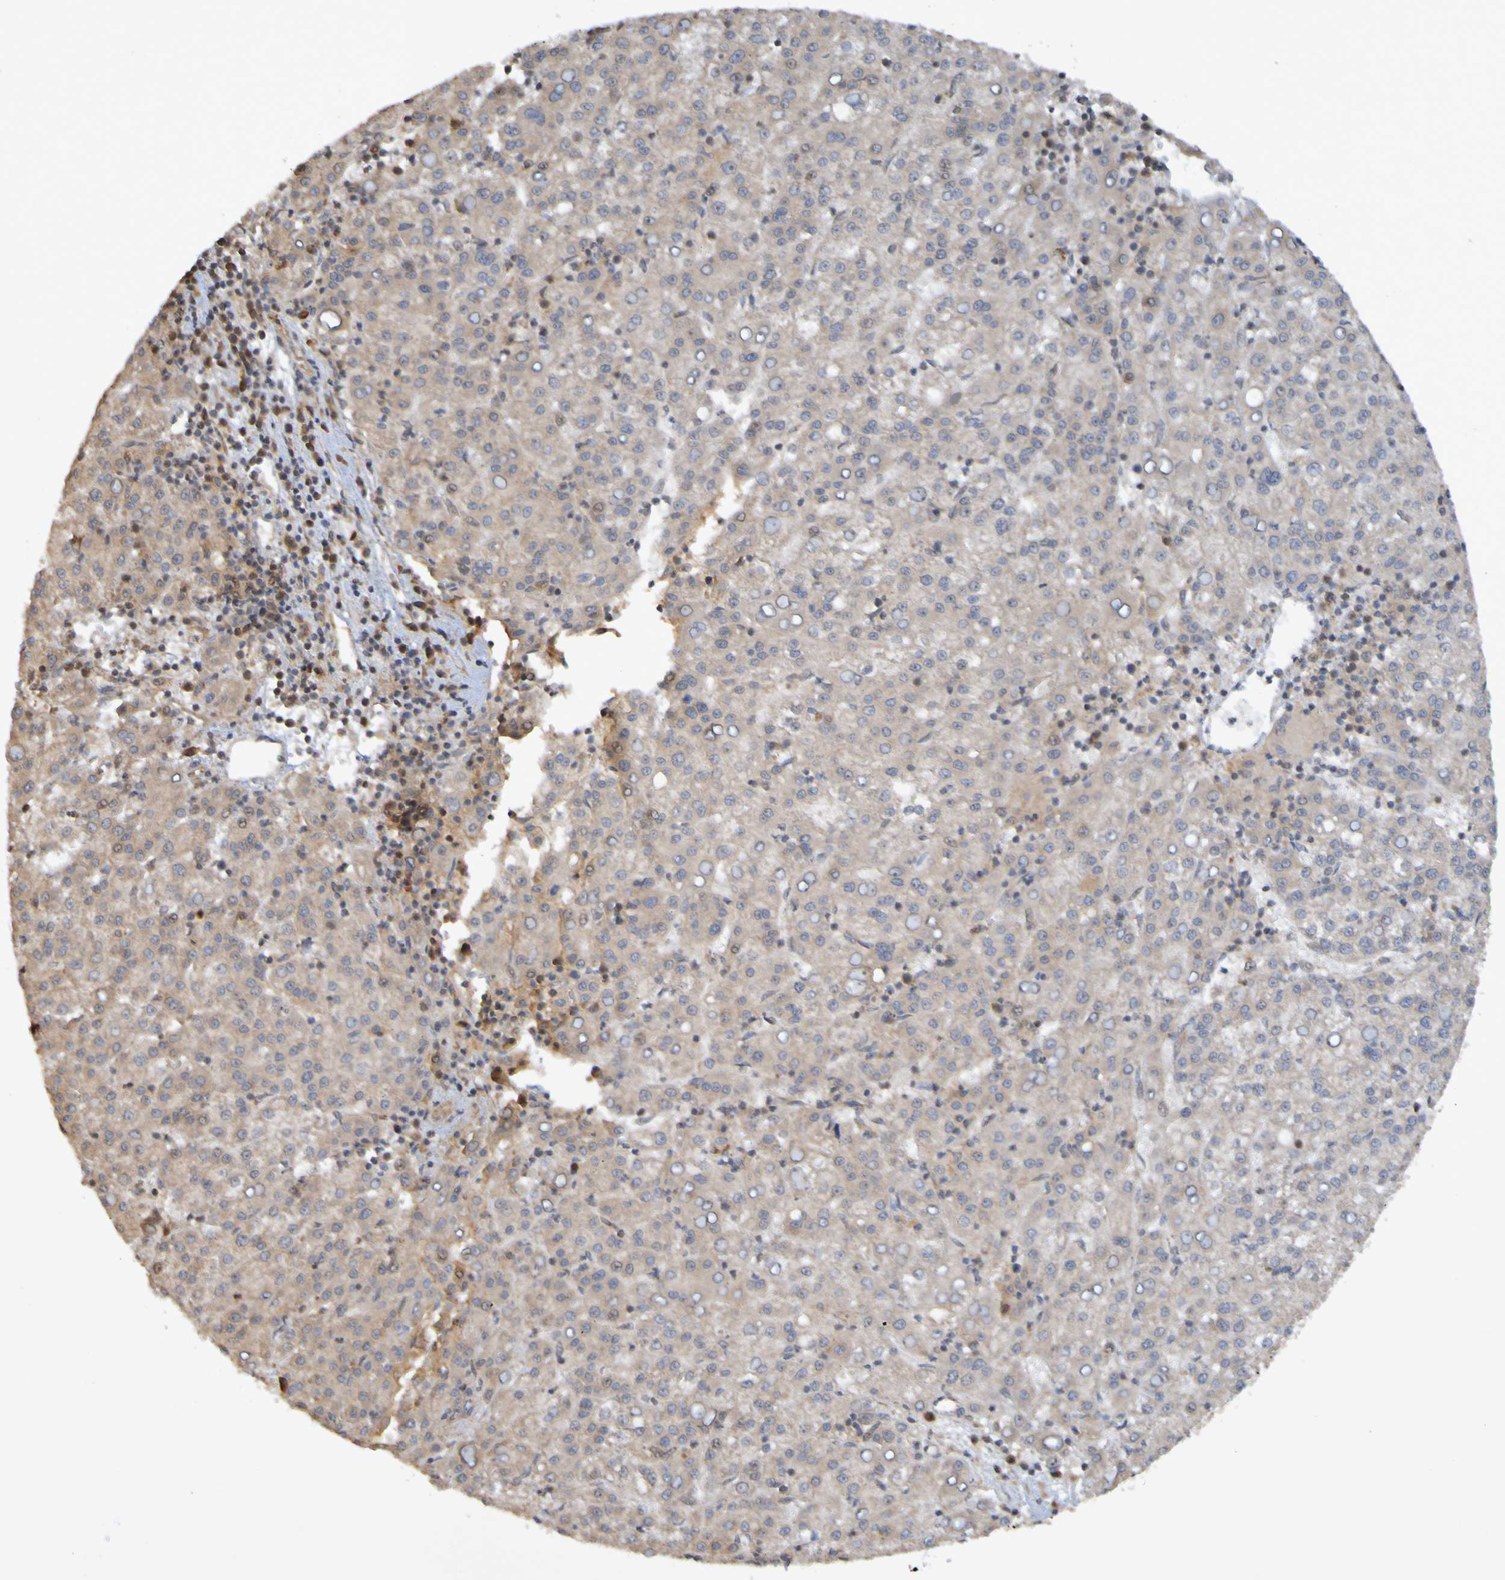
{"staining": {"intensity": "weak", "quantity": ">75%", "location": "cytoplasmic/membranous"}, "tissue": "liver cancer", "cell_type": "Tumor cells", "image_type": "cancer", "snomed": [{"axis": "morphology", "description": "Carcinoma, Hepatocellular, NOS"}, {"axis": "topography", "description": "Liver"}], "caption": "The photomicrograph reveals staining of liver hepatocellular carcinoma, revealing weak cytoplasmic/membranous protein expression (brown color) within tumor cells.", "gene": "TMBIM1", "patient": {"sex": "female", "age": 58}}